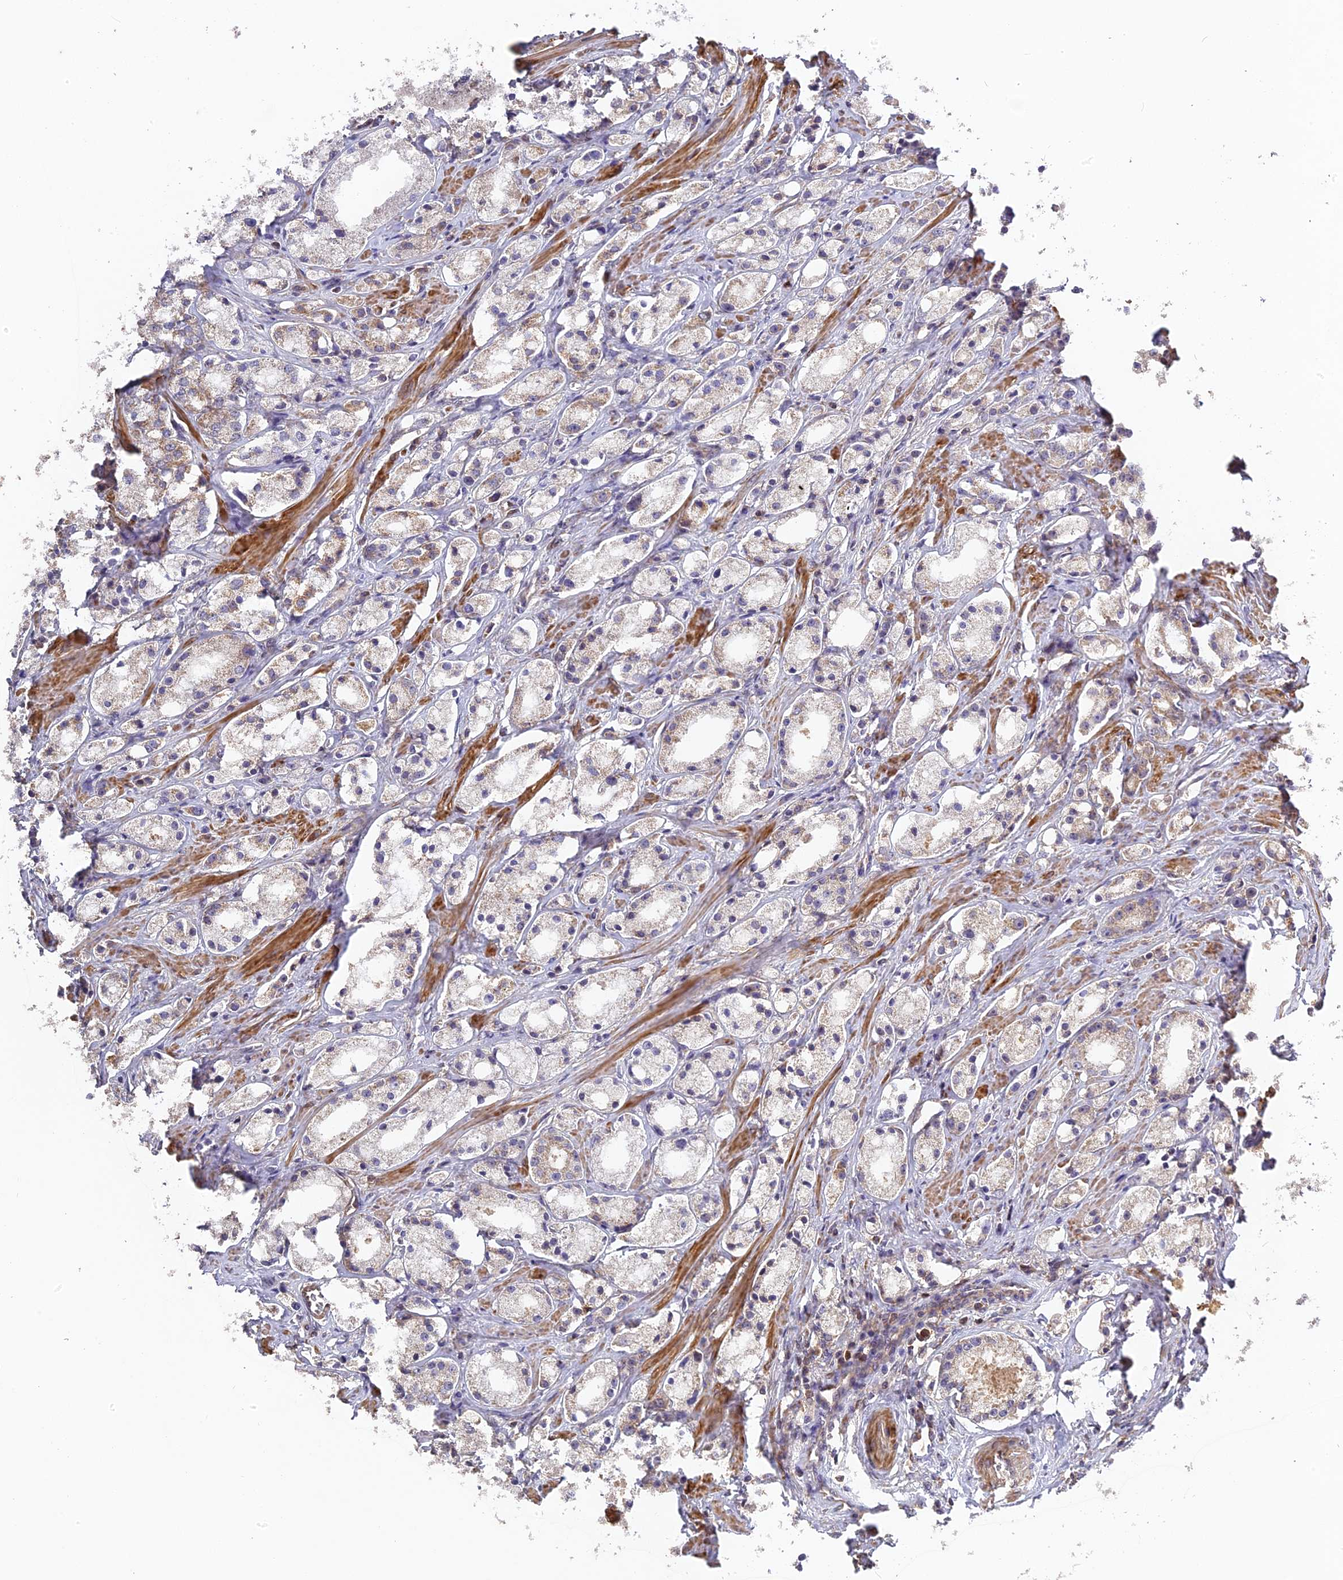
{"staining": {"intensity": "weak", "quantity": "<25%", "location": "cytoplasmic/membranous"}, "tissue": "prostate cancer", "cell_type": "Tumor cells", "image_type": "cancer", "snomed": [{"axis": "morphology", "description": "Adenocarcinoma, High grade"}, {"axis": "topography", "description": "Prostate"}], "caption": "Tumor cells are negative for brown protein staining in adenocarcinoma (high-grade) (prostate). The staining was performed using DAB to visualize the protein expression in brown, while the nuclei were stained in blue with hematoxylin (Magnification: 20x).", "gene": "RPIA", "patient": {"sex": "male", "age": 66}}